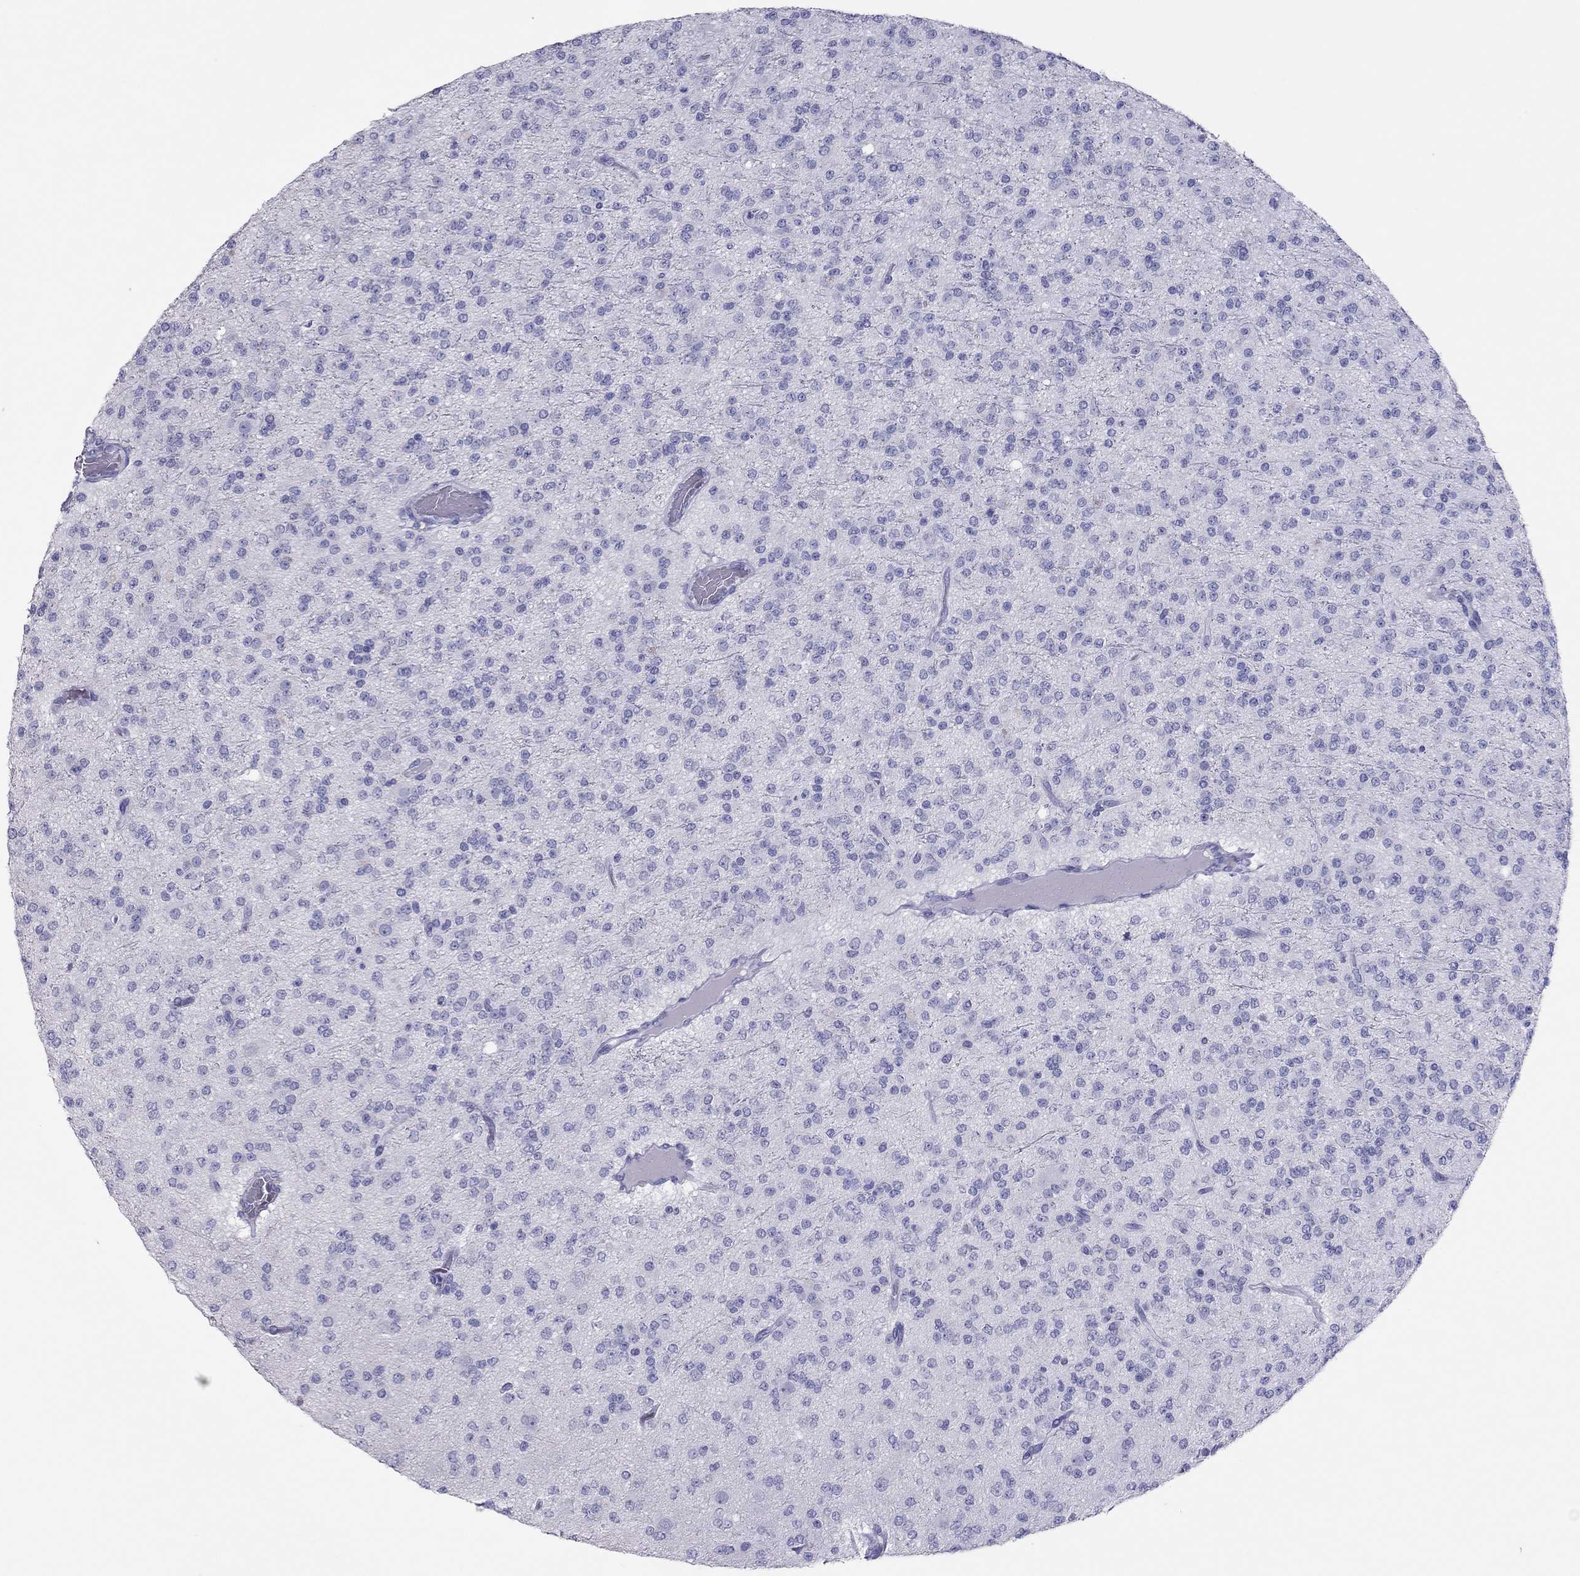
{"staining": {"intensity": "negative", "quantity": "none", "location": "none"}, "tissue": "glioma", "cell_type": "Tumor cells", "image_type": "cancer", "snomed": [{"axis": "morphology", "description": "Glioma, malignant, Low grade"}, {"axis": "topography", "description": "Brain"}], "caption": "This is a photomicrograph of IHC staining of glioma, which shows no expression in tumor cells.", "gene": "TSHB", "patient": {"sex": "male", "age": 27}}